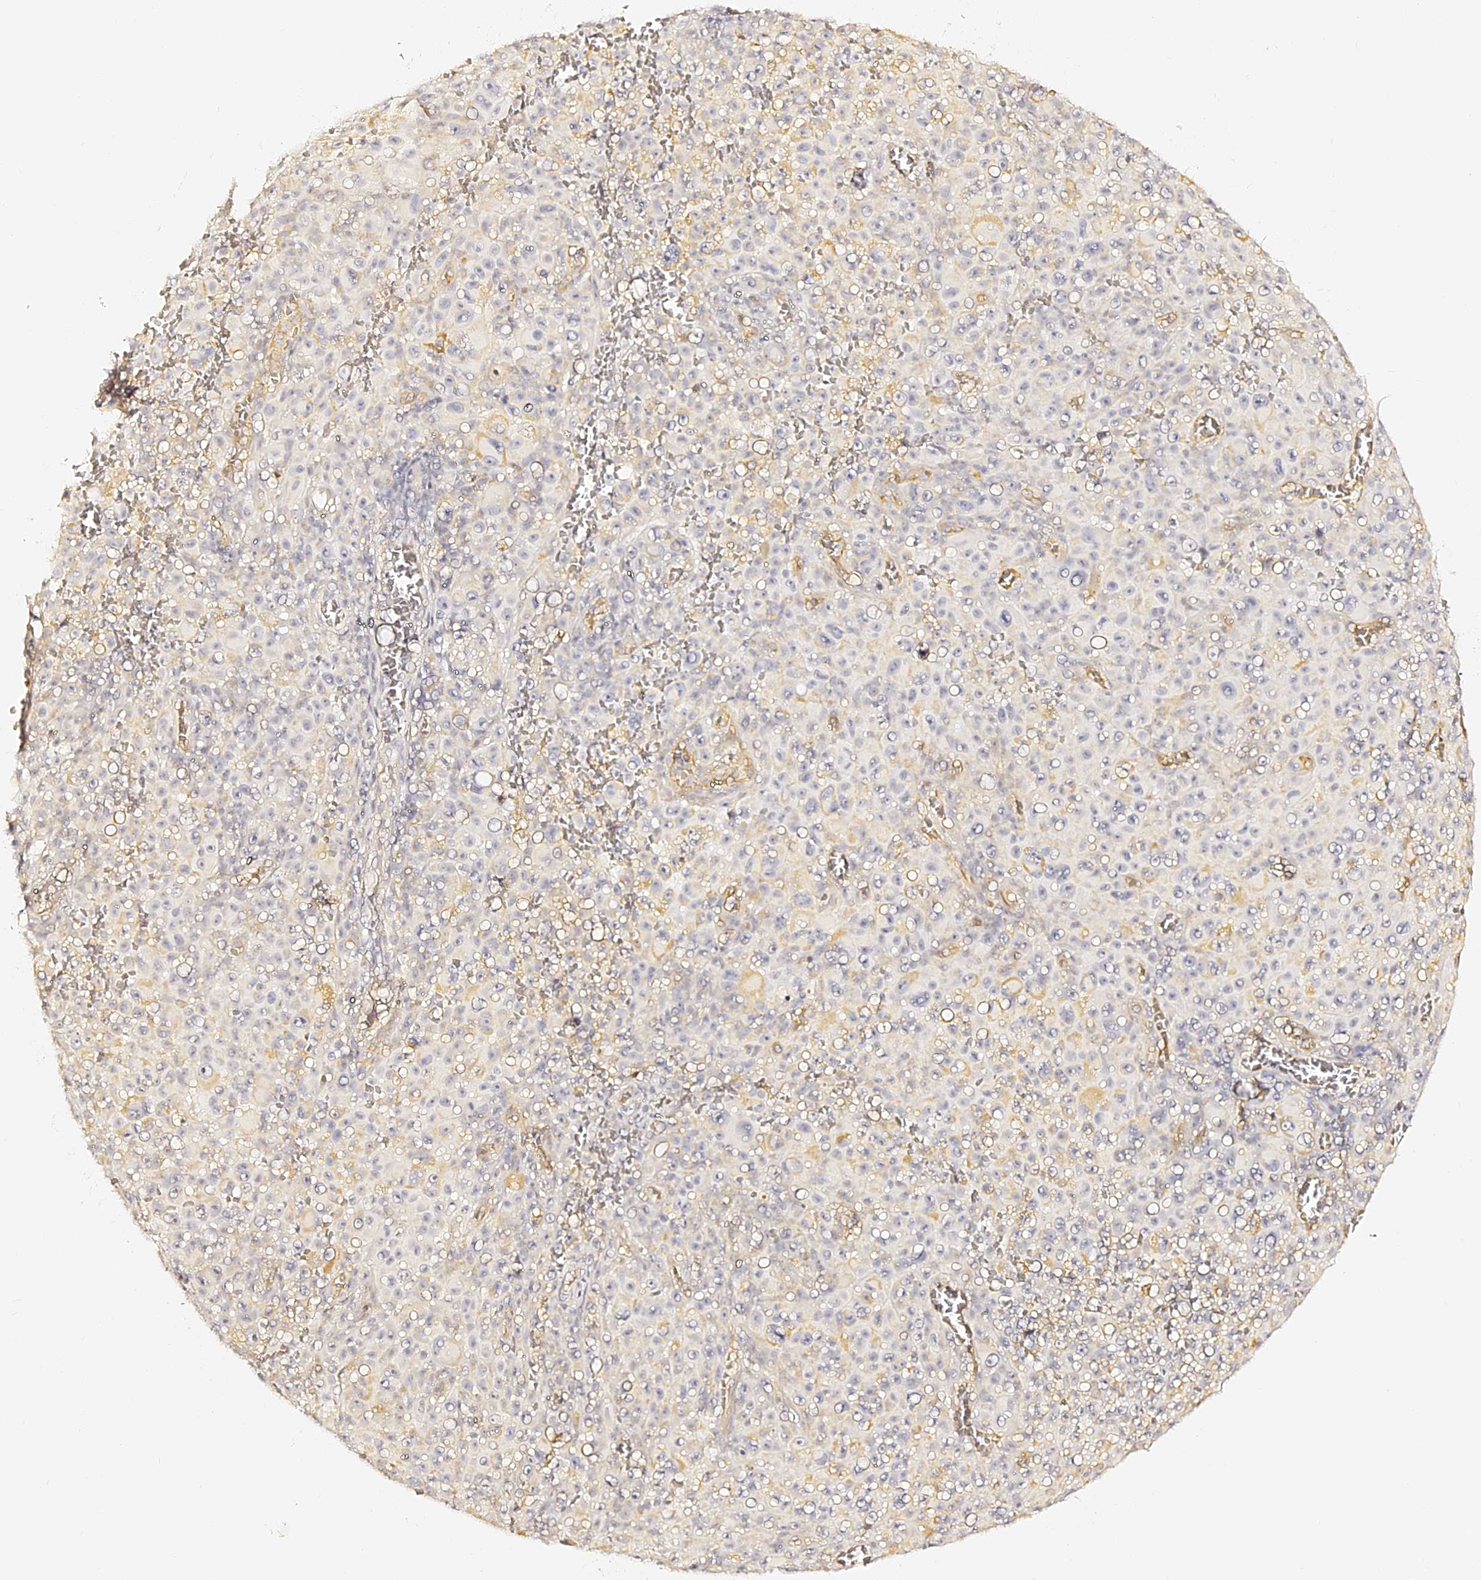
{"staining": {"intensity": "negative", "quantity": "none", "location": "none"}, "tissue": "melanoma", "cell_type": "Tumor cells", "image_type": "cancer", "snomed": [{"axis": "morphology", "description": "Malignant melanoma, NOS"}, {"axis": "topography", "description": "Skin"}], "caption": "This is an immunohistochemistry photomicrograph of melanoma. There is no positivity in tumor cells.", "gene": "SLC1A3", "patient": {"sex": "female", "age": 82}}